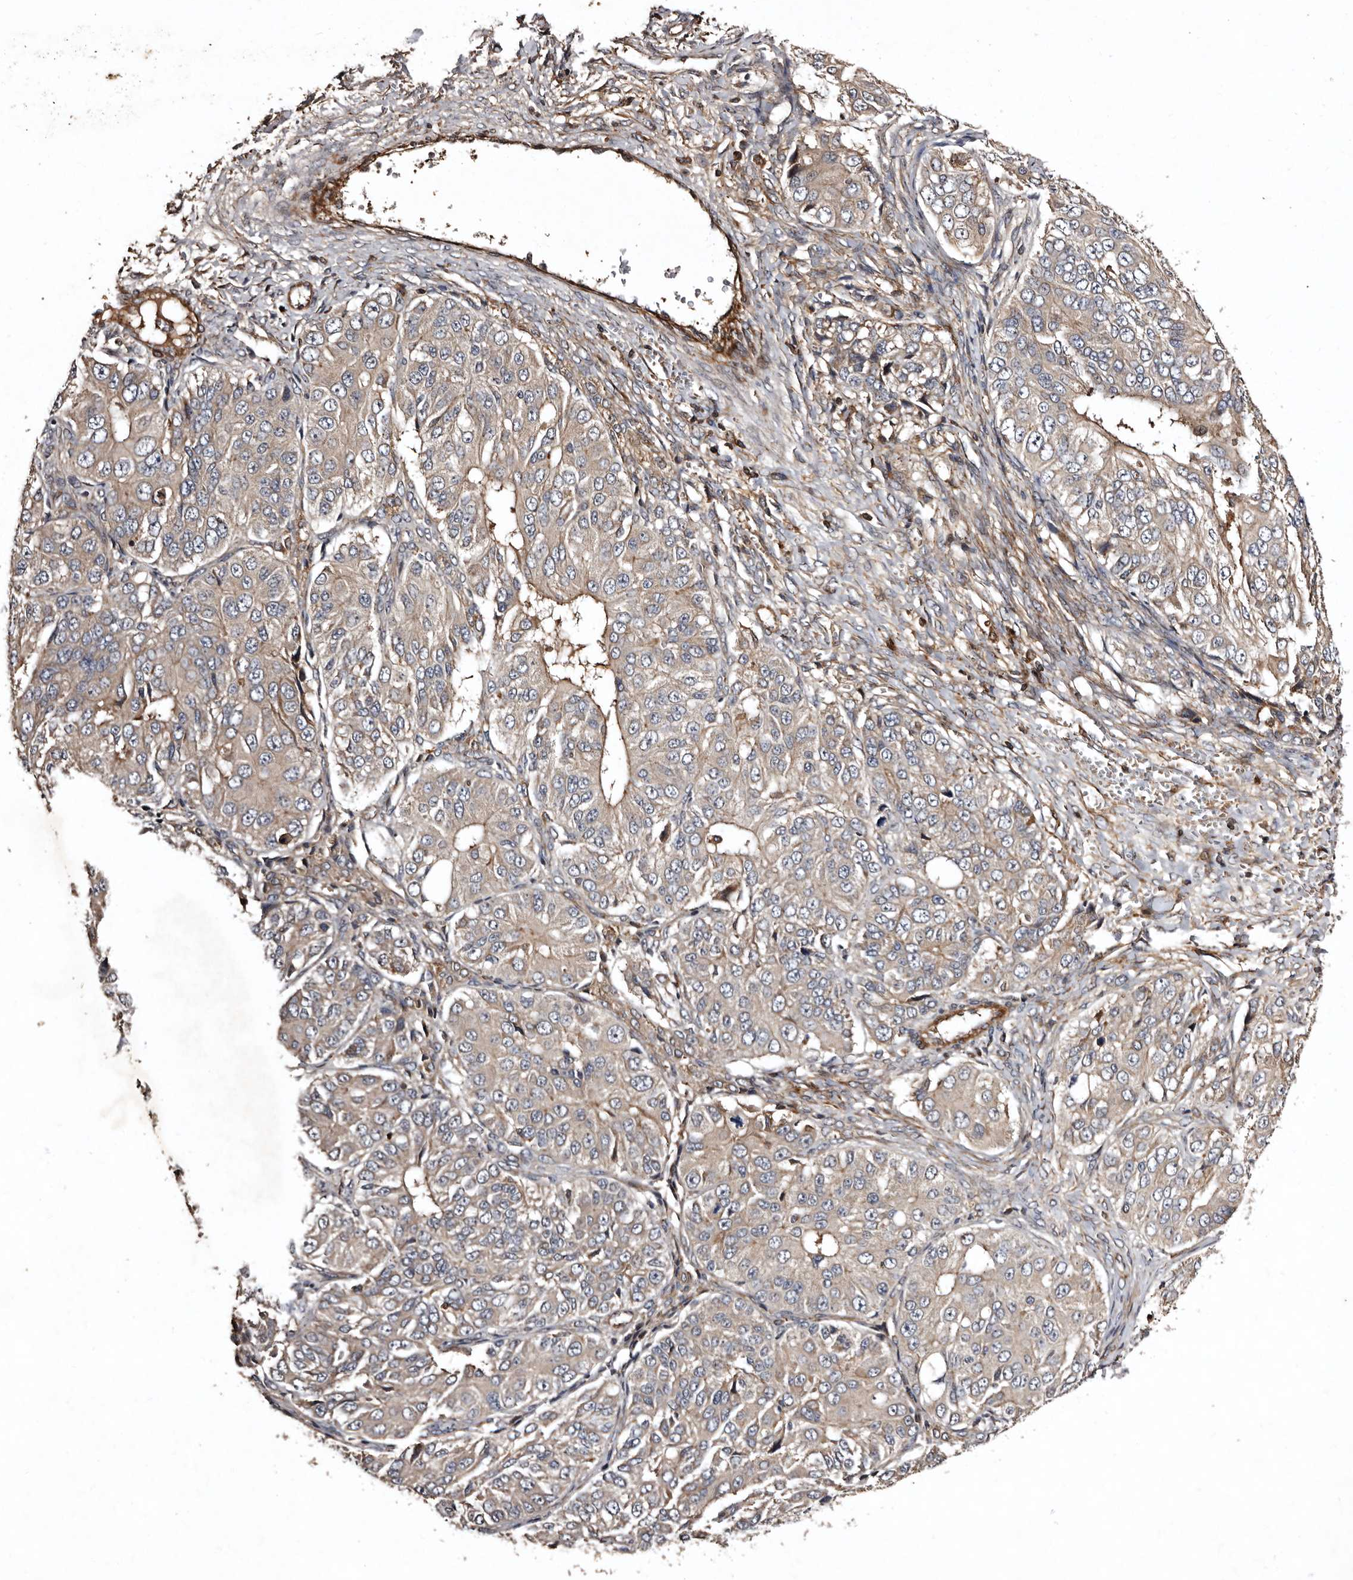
{"staining": {"intensity": "weak", "quantity": "<25%", "location": "cytoplasmic/membranous"}, "tissue": "ovarian cancer", "cell_type": "Tumor cells", "image_type": "cancer", "snomed": [{"axis": "morphology", "description": "Carcinoma, endometroid"}, {"axis": "topography", "description": "Ovary"}], "caption": "Ovarian endometroid carcinoma was stained to show a protein in brown. There is no significant staining in tumor cells. The staining is performed using DAB brown chromogen with nuclei counter-stained in using hematoxylin.", "gene": "PRKD3", "patient": {"sex": "female", "age": 51}}